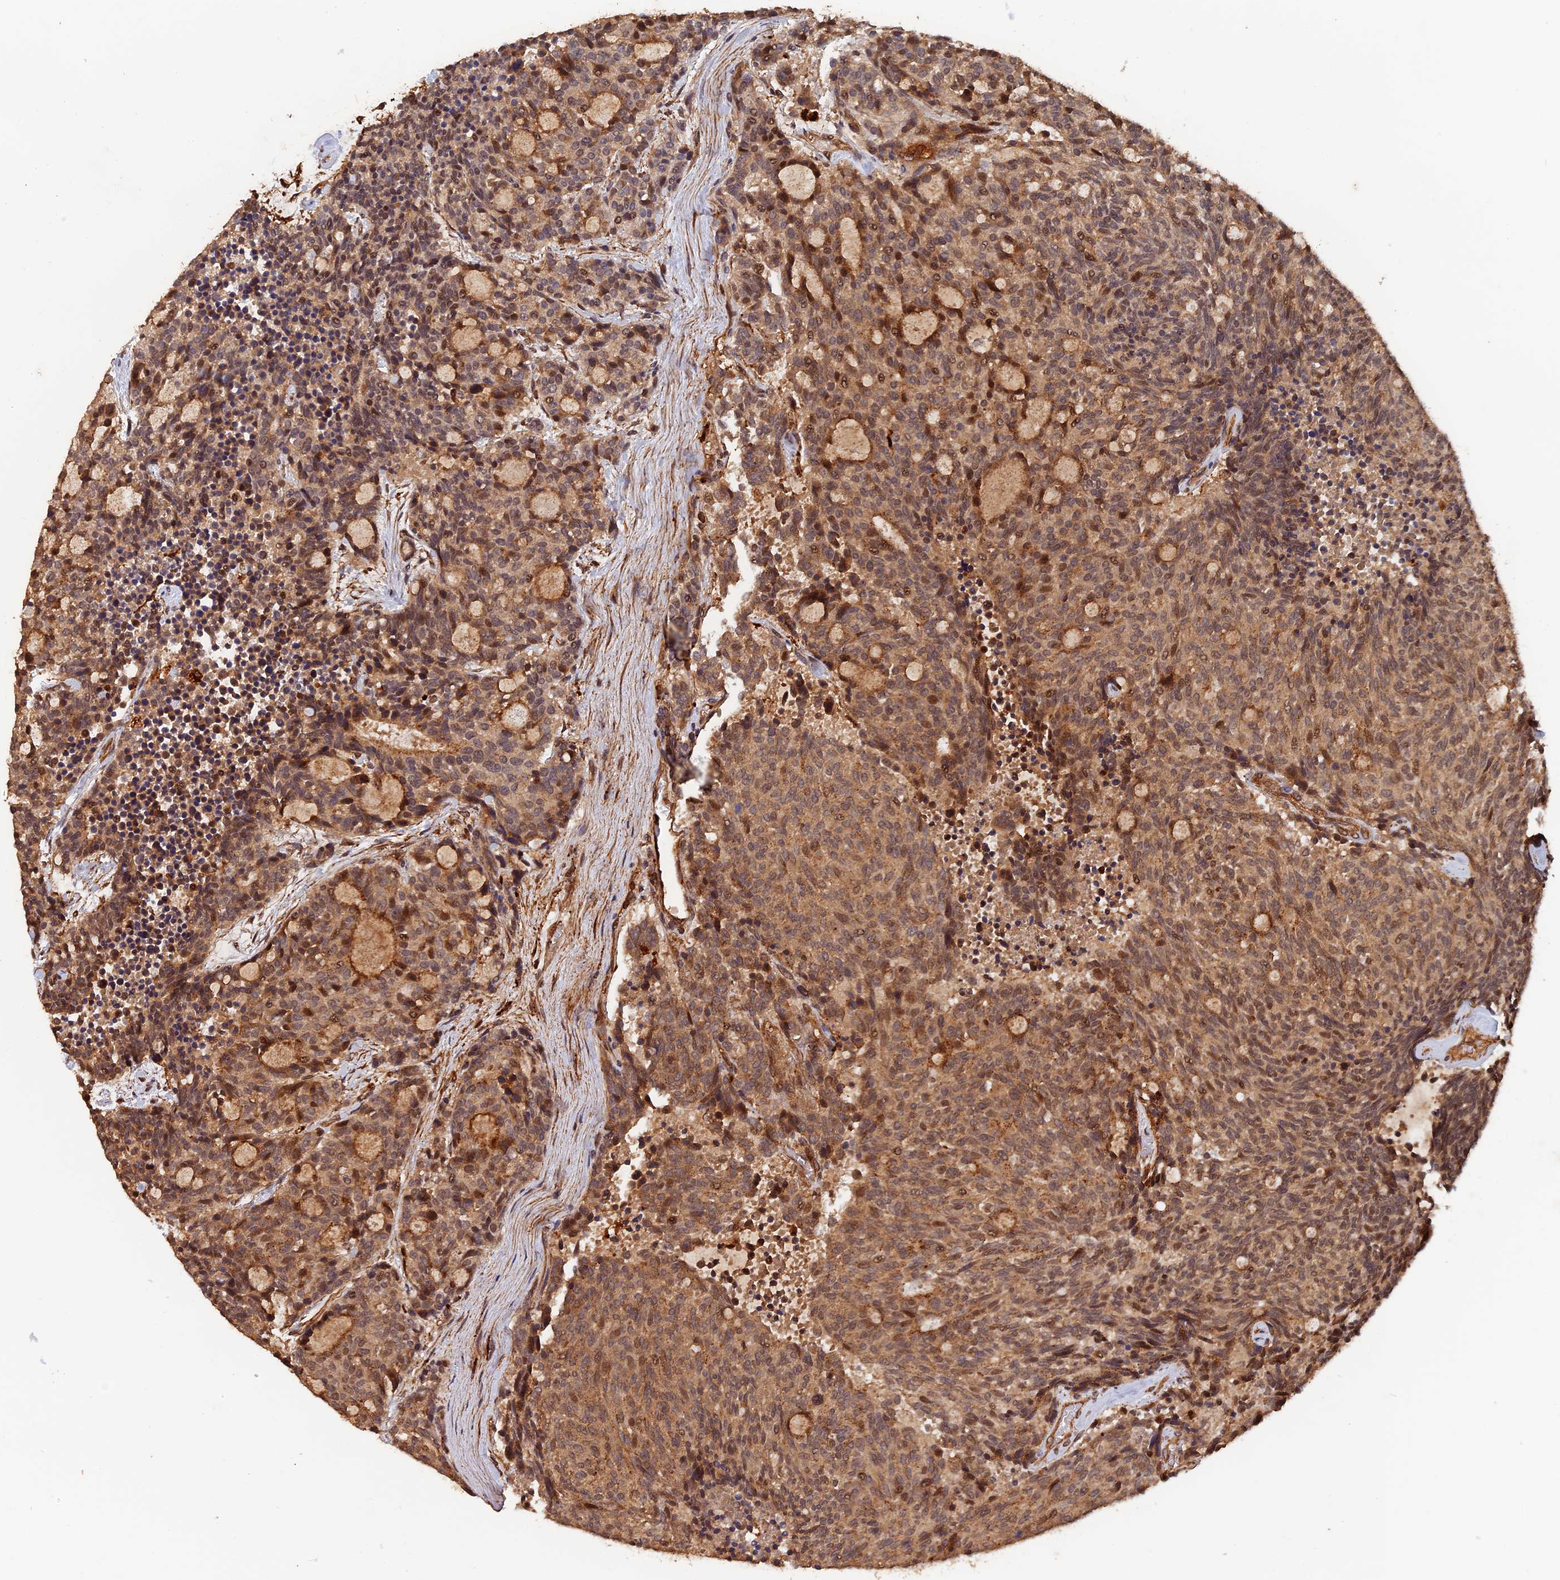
{"staining": {"intensity": "moderate", "quantity": ">75%", "location": "cytoplasmic/membranous,nuclear"}, "tissue": "carcinoid", "cell_type": "Tumor cells", "image_type": "cancer", "snomed": [{"axis": "morphology", "description": "Carcinoid, malignant, NOS"}, {"axis": "topography", "description": "Pancreas"}], "caption": "Immunohistochemistry micrograph of human carcinoid stained for a protein (brown), which shows medium levels of moderate cytoplasmic/membranous and nuclear expression in about >75% of tumor cells.", "gene": "MMP15", "patient": {"sex": "female", "age": 54}}